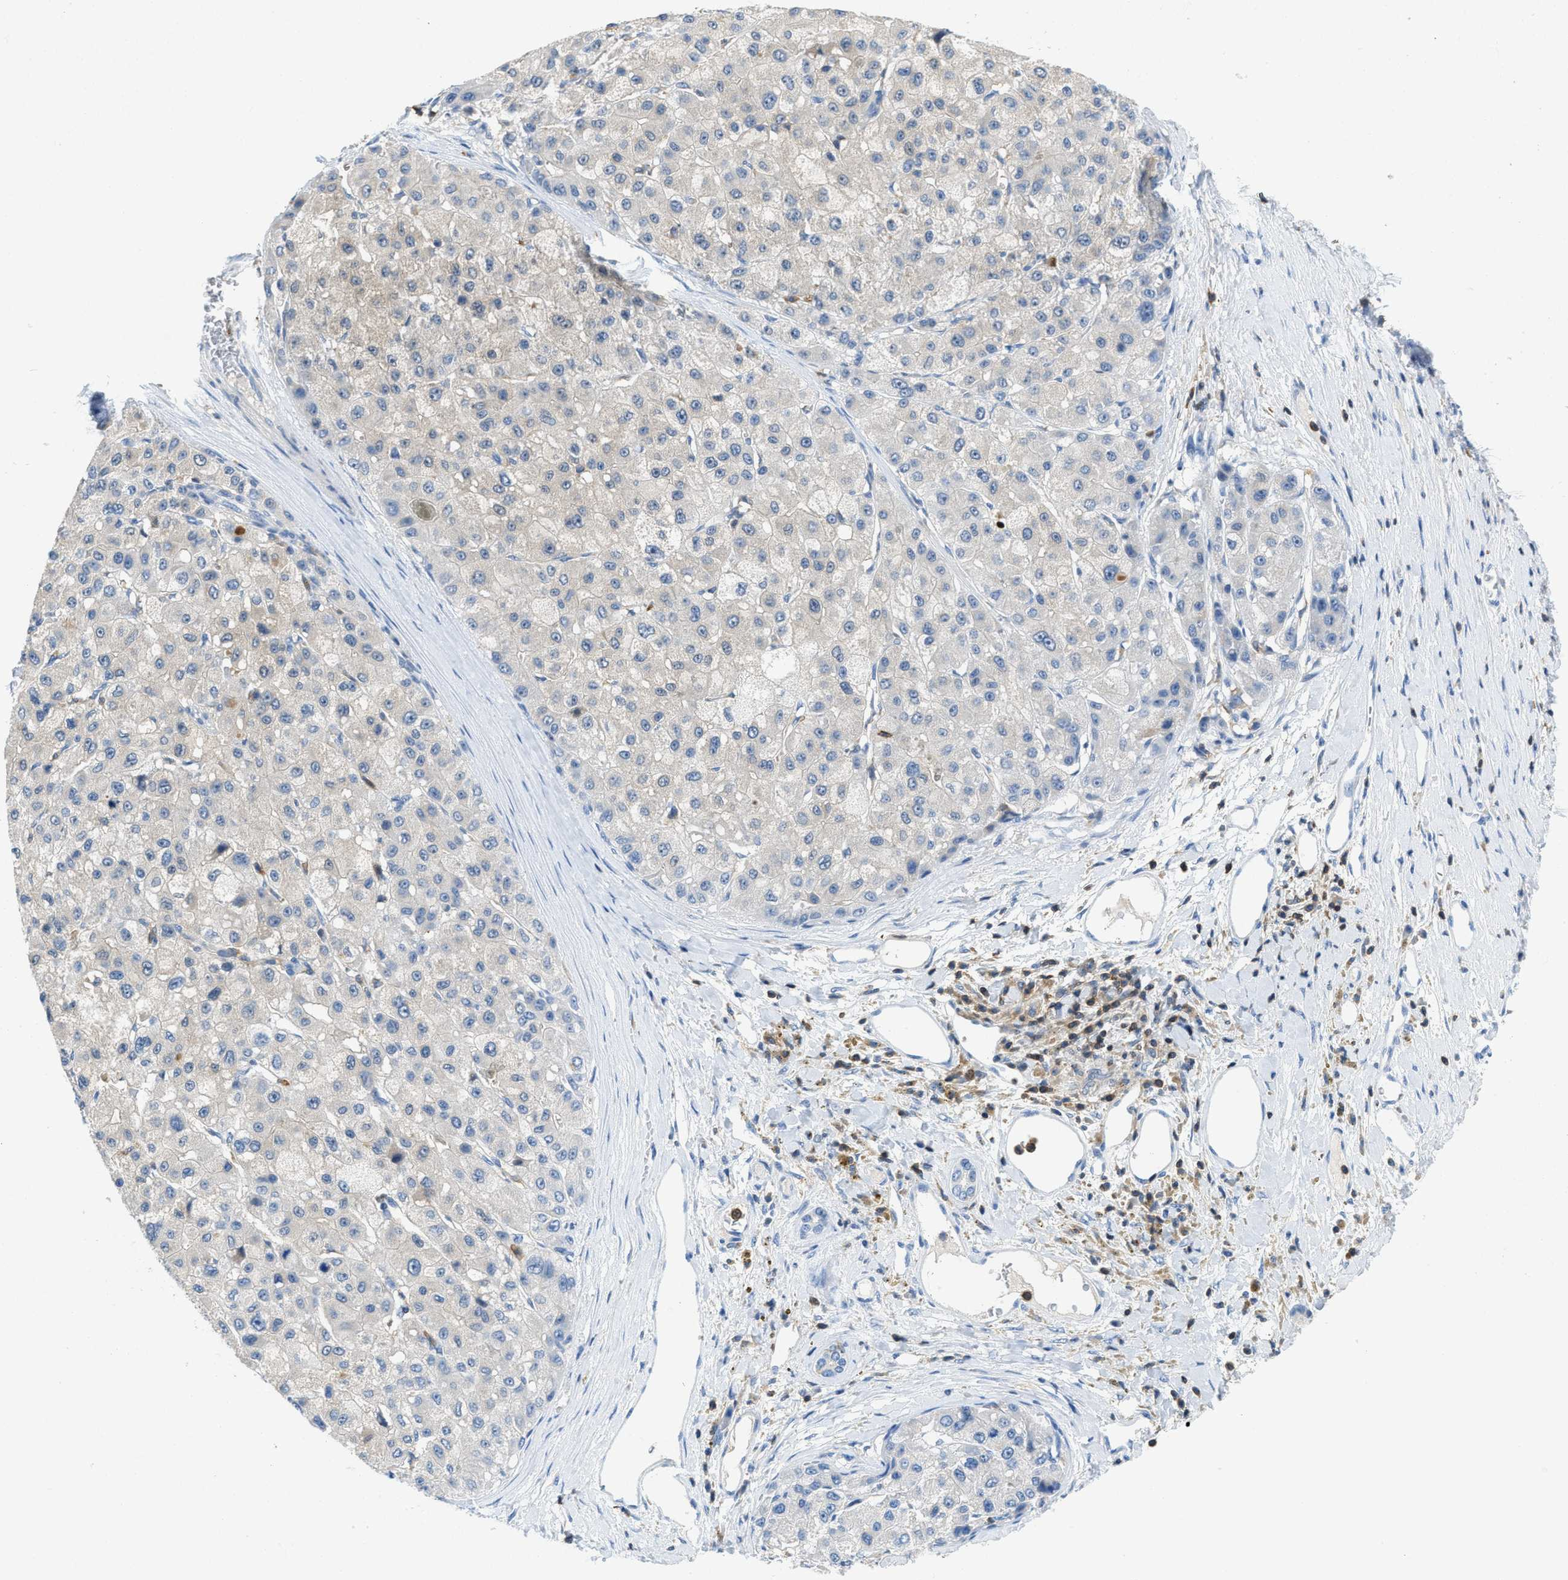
{"staining": {"intensity": "weak", "quantity": "<25%", "location": "cytoplasmic/membranous"}, "tissue": "liver cancer", "cell_type": "Tumor cells", "image_type": "cancer", "snomed": [{"axis": "morphology", "description": "Carcinoma, Hepatocellular, NOS"}, {"axis": "topography", "description": "Liver"}], "caption": "This histopathology image is of liver cancer (hepatocellular carcinoma) stained with immunohistochemistry (IHC) to label a protein in brown with the nuclei are counter-stained blue. There is no positivity in tumor cells. The staining was performed using DAB to visualize the protein expression in brown, while the nuclei were stained in blue with hematoxylin (Magnification: 20x).", "gene": "FAM151A", "patient": {"sex": "male", "age": 80}}